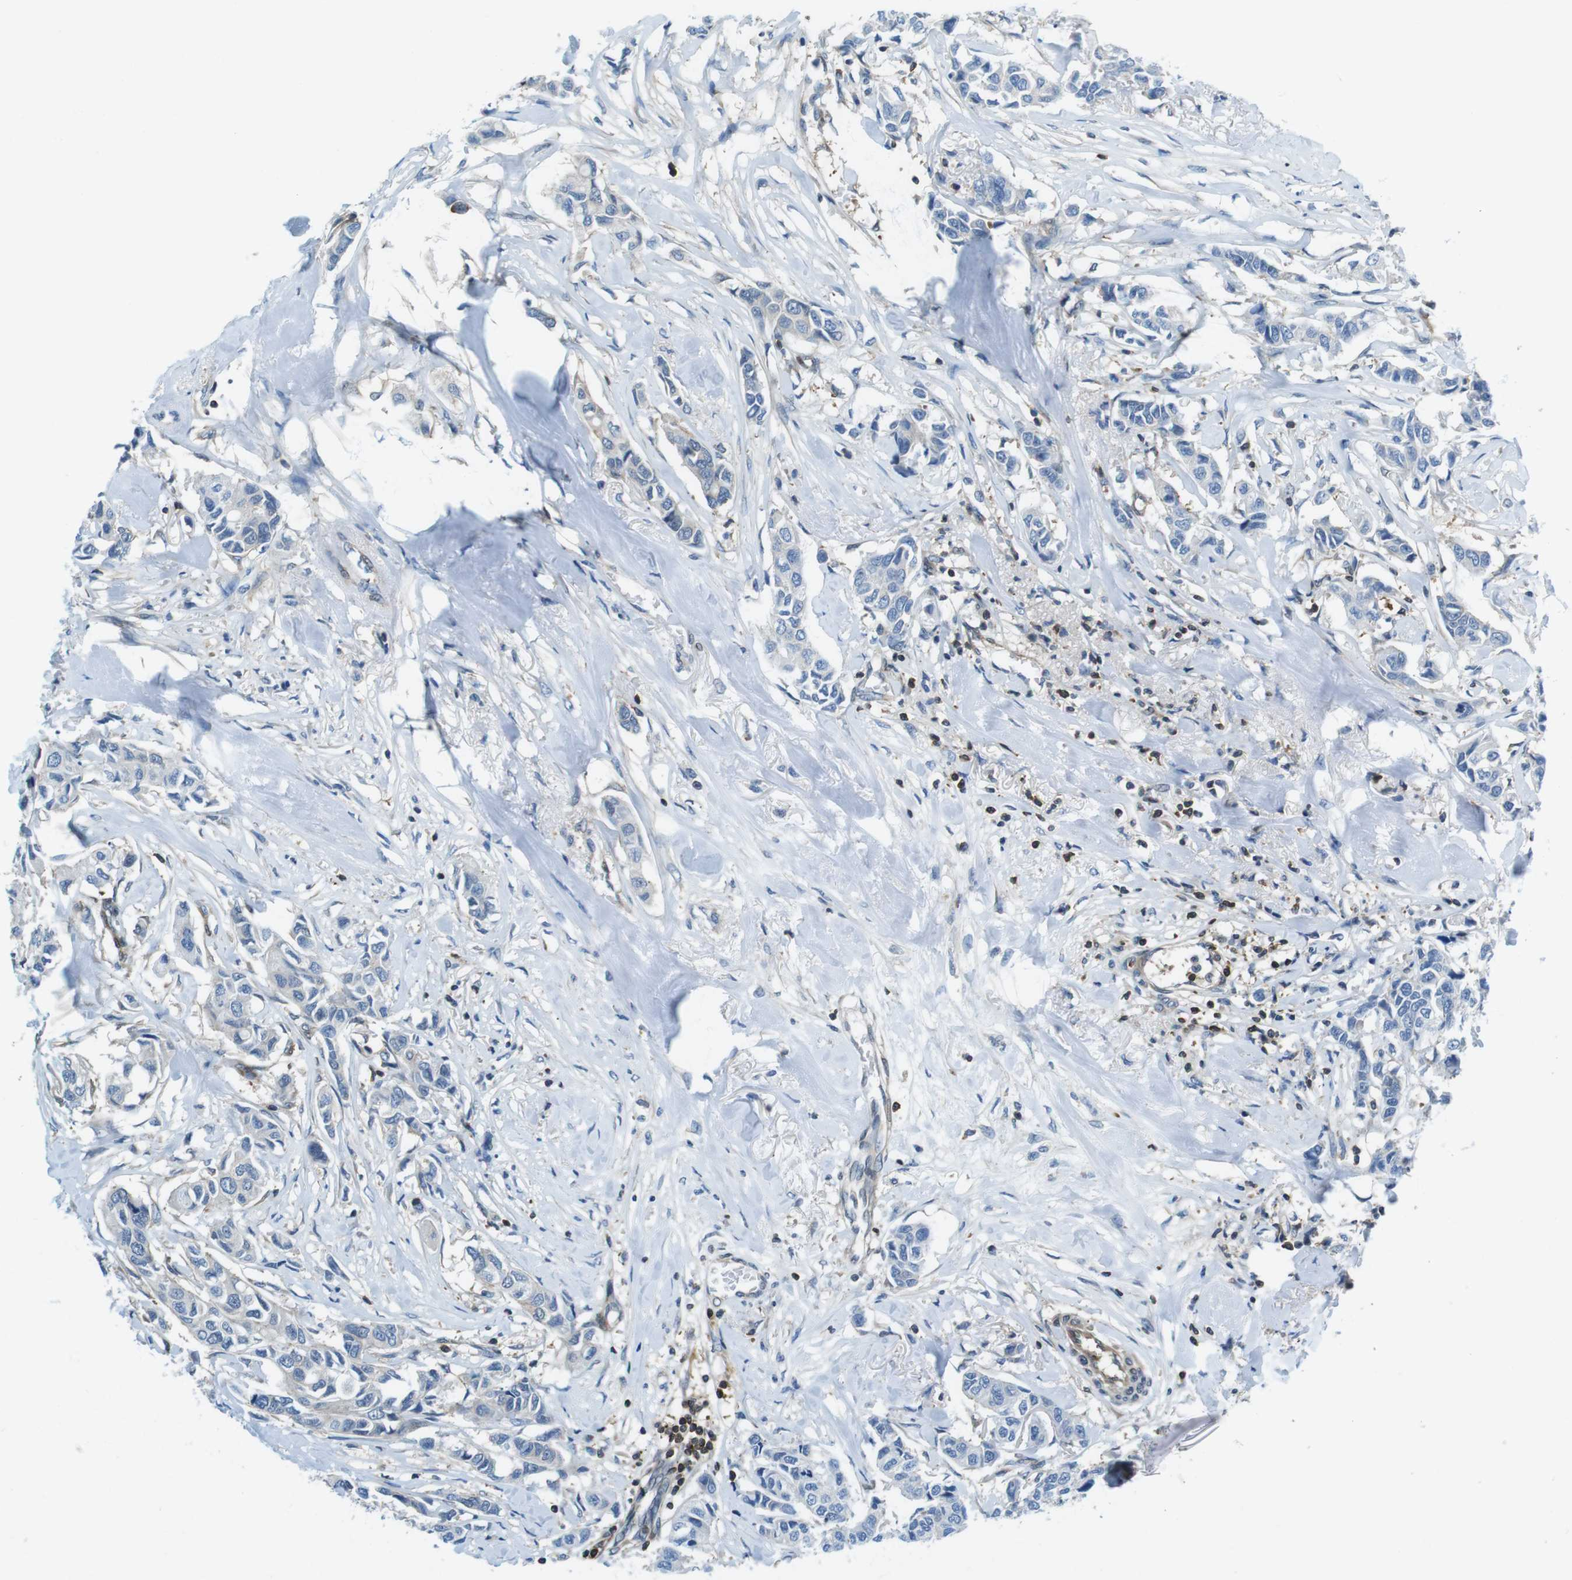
{"staining": {"intensity": "negative", "quantity": "none", "location": "none"}, "tissue": "breast cancer", "cell_type": "Tumor cells", "image_type": "cancer", "snomed": [{"axis": "morphology", "description": "Duct carcinoma"}, {"axis": "topography", "description": "Breast"}], "caption": "High magnification brightfield microscopy of invasive ductal carcinoma (breast) stained with DAB (3,3'-diaminobenzidine) (brown) and counterstained with hematoxylin (blue): tumor cells show no significant staining.", "gene": "TES", "patient": {"sex": "female", "age": 80}}